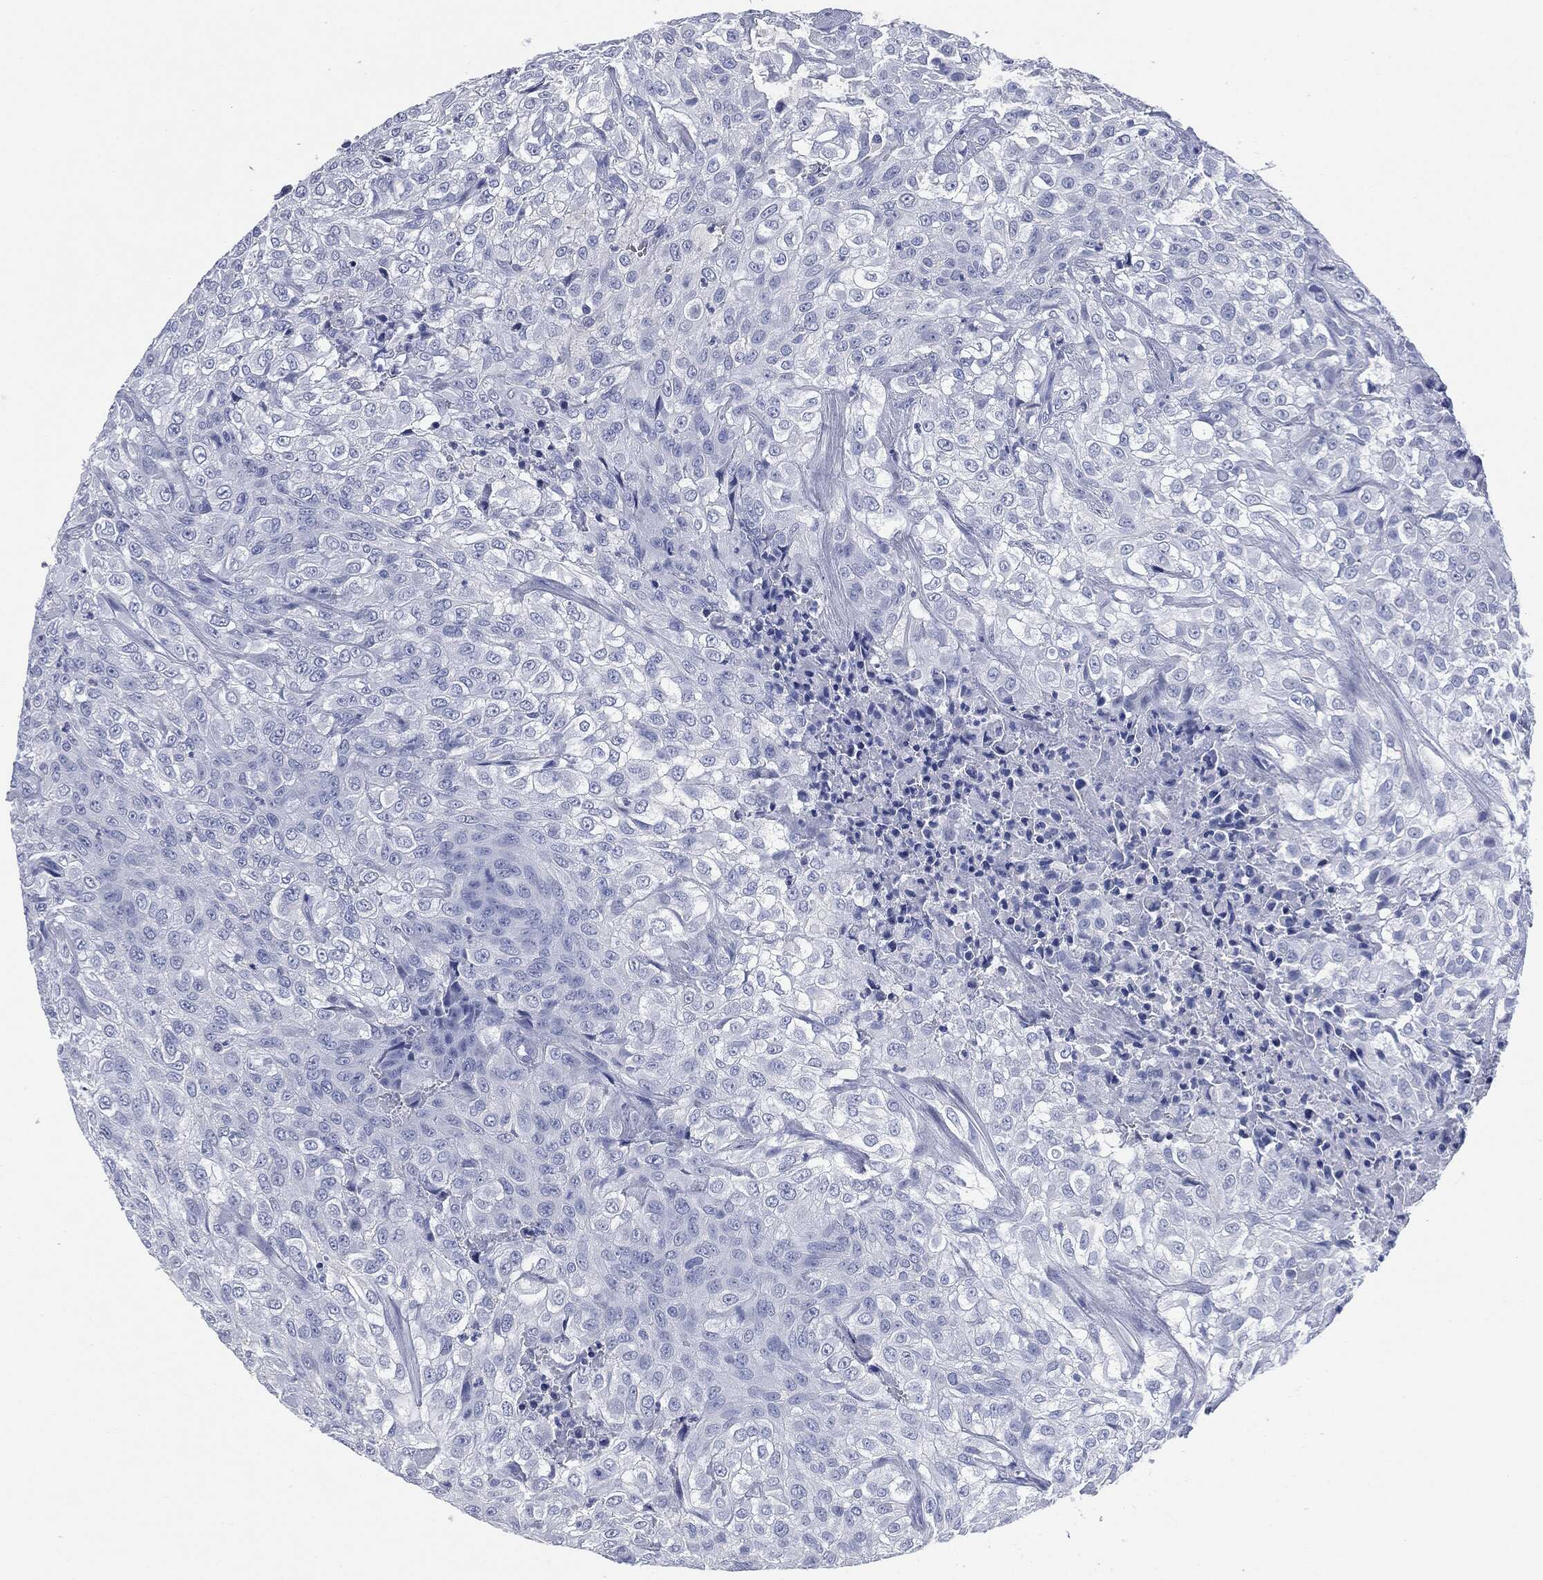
{"staining": {"intensity": "negative", "quantity": "none", "location": "none"}, "tissue": "urothelial cancer", "cell_type": "Tumor cells", "image_type": "cancer", "snomed": [{"axis": "morphology", "description": "Urothelial carcinoma, High grade"}, {"axis": "topography", "description": "Urinary bladder"}], "caption": "Tumor cells are negative for protein expression in human urothelial carcinoma (high-grade).", "gene": "MUC16", "patient": {"sex": "male", "age": 56}}